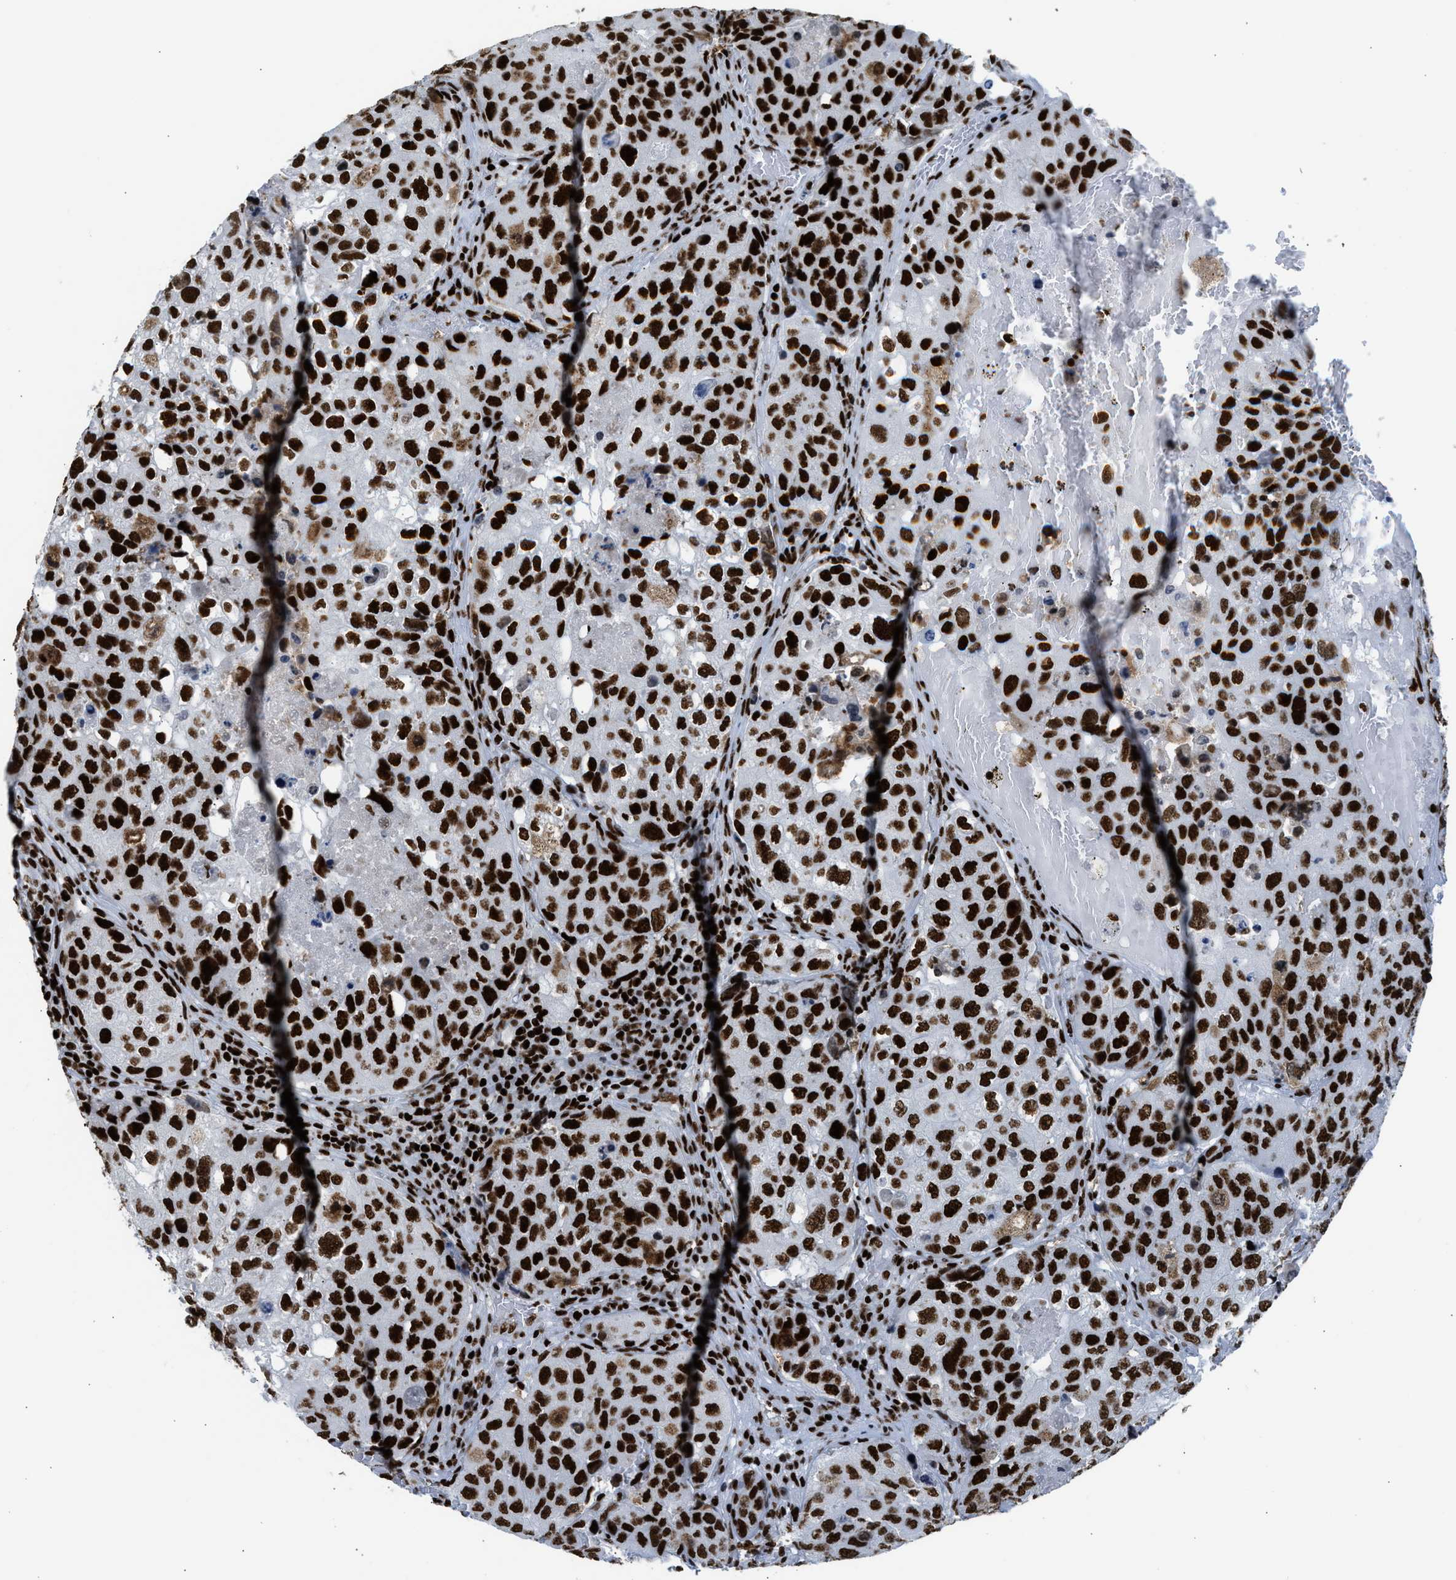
{"staining": {"intensity": "strong", "quantity": ">75%", "location": "nuclear"}, "tissue": "urothelial cancer", "cell_type": "Tumor cells", "image_type": "cancer", "snomed": [{"axis": "morphology", "description": "Urothelial carcinoma, High grade"}, {"axis": "topography", "description": "Lymph node"}, {"axis": "topography", "description": "Urinary bladder"}], "caption": "Strong nuclear positivity for a protein is identified in approximately >75% of tumor cells of high-grade urothelial carcinoma using immunohistochemistry.", "gene": "PIF1", "patient": {"sex": "male", "age": 51}}